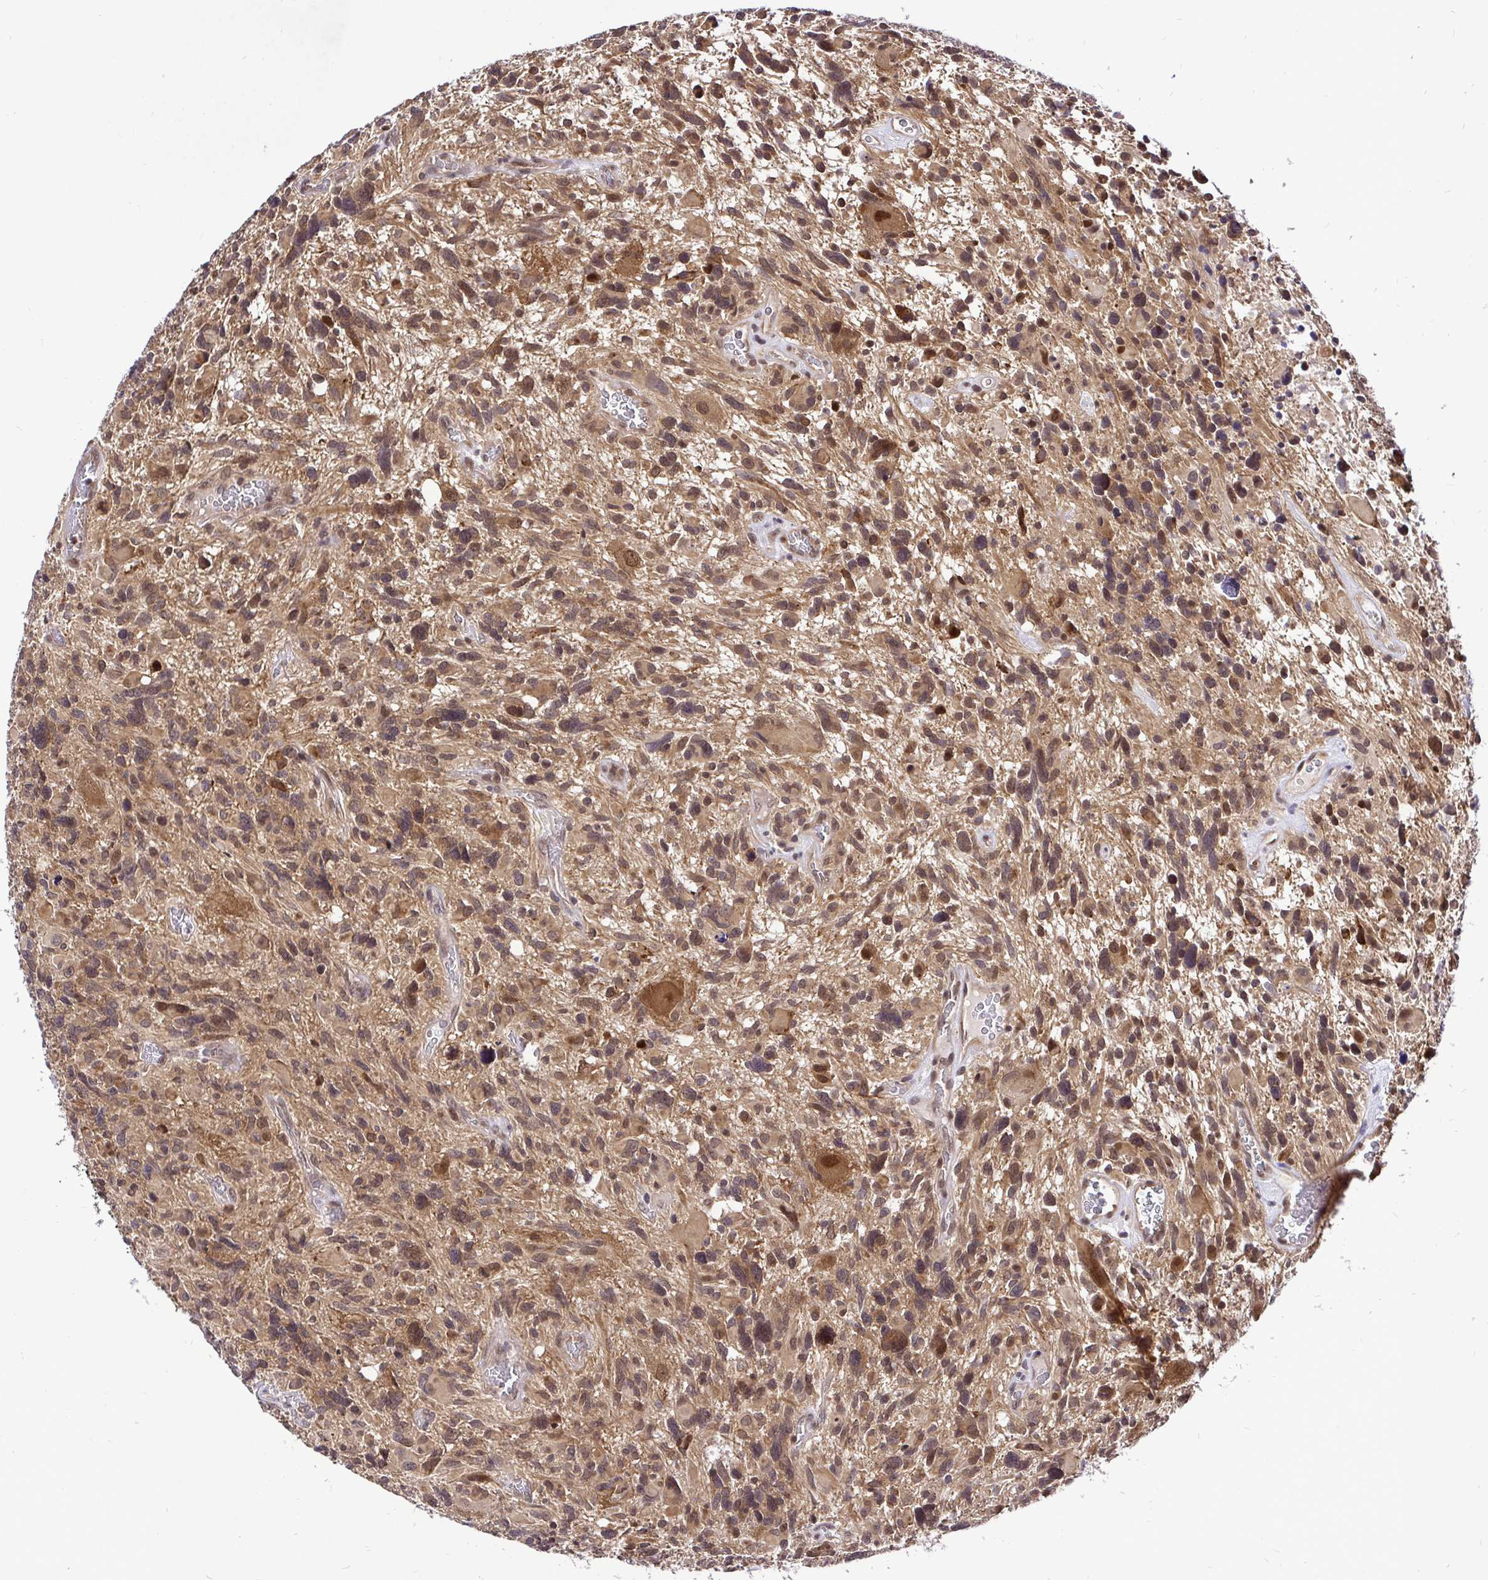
{"staining": {"intensity": "moderate", "quantity": ">75%", "location": "cytoplasmic/membranous,nuclear"}, "tissue": "glioma", "cell_type": "Tumor cells", "image_type": "cancer", "snomed": [{"axis": "morphology", "description": "Glioma, malignant, High grade"}, {"axis": "topography", "description": "Brain"}], "caption": "Tumor cells display medium levels of moderate cytoplasmic/membranous and nuclear staining in approximately >75% of cells in malignant high-grade glioma.", "gene": "UBE2M", "patient": {"sex": "male", "age": 49}}